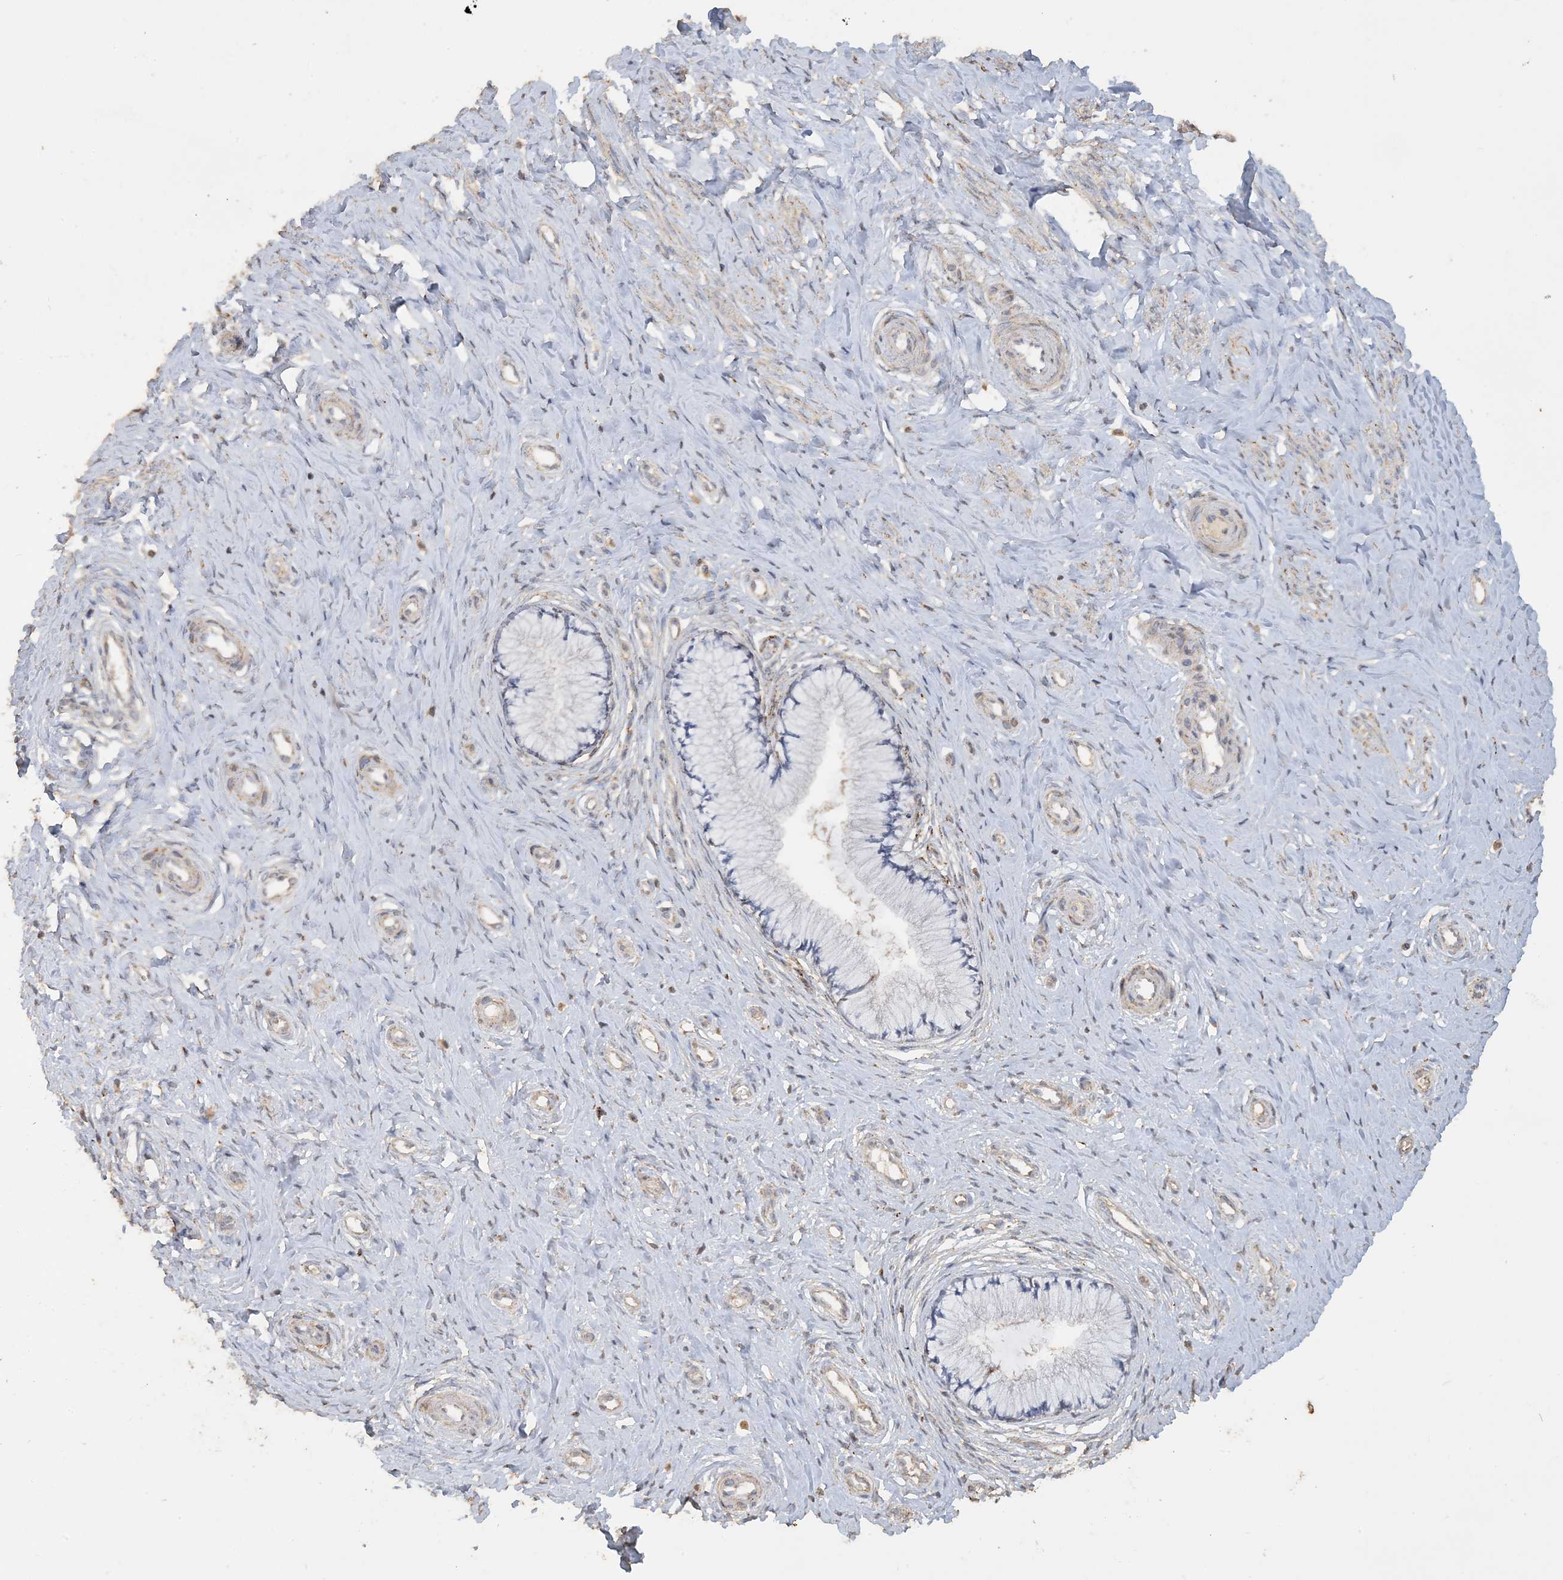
{"staining": {"intensity": "negative", "quantity": "none", "location": "none"}, "tissue": "cervix", "cell_type": "Glandular cells", "image_type": "normal", "snomed": [{"axis": "morphology", "description": "Normal tissue, NOS"}, {"axis": "topography", "description": "Cervix"}], "caption": "Cervix stained for a protein using IHC exhibits no expression glandular cells.", "gene": "SFMBT2", "patient": {"sex": "female", "age": 36}}